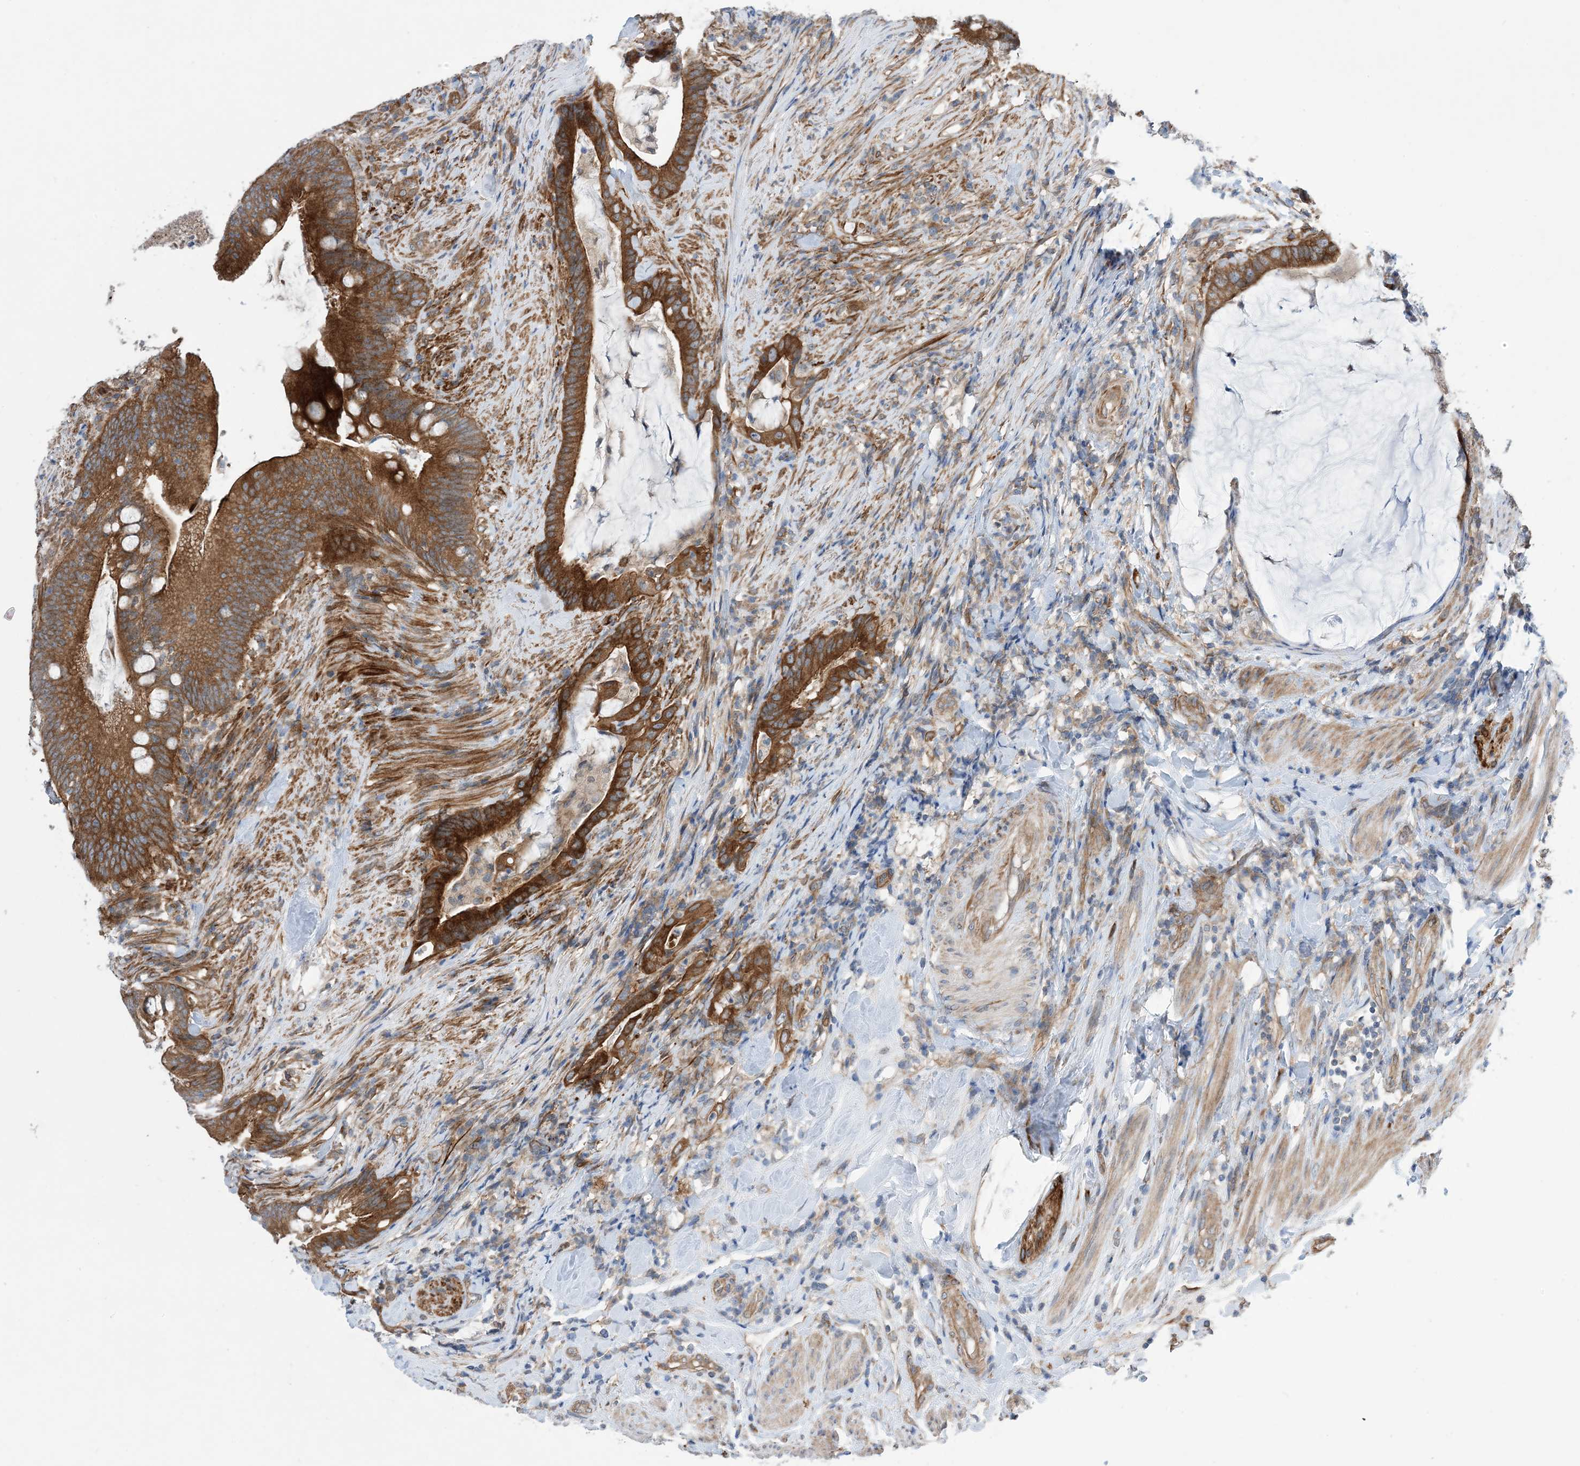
{"staining": {"intensity": "strong", "quantity": ">75%", "location": "cytoplasmic/membranous"}, "tissue": "colorectal cancer", "cell_type": "Tumor cells", "image_type": "cancer", "snomed": [{"axis": "morphology", "description": "Adenocarcinoma, NOS"}, {"axis": "topography", "description": "Colon"}], "caption": "The immunohistochemical stain highlights strong cytoplasmic/membranous staining in tumor cells of colorectal cancer (adenocarcinoma) tissue.", "gene": "EHBP1", "patient": {"sex": "female", "age": 66}}